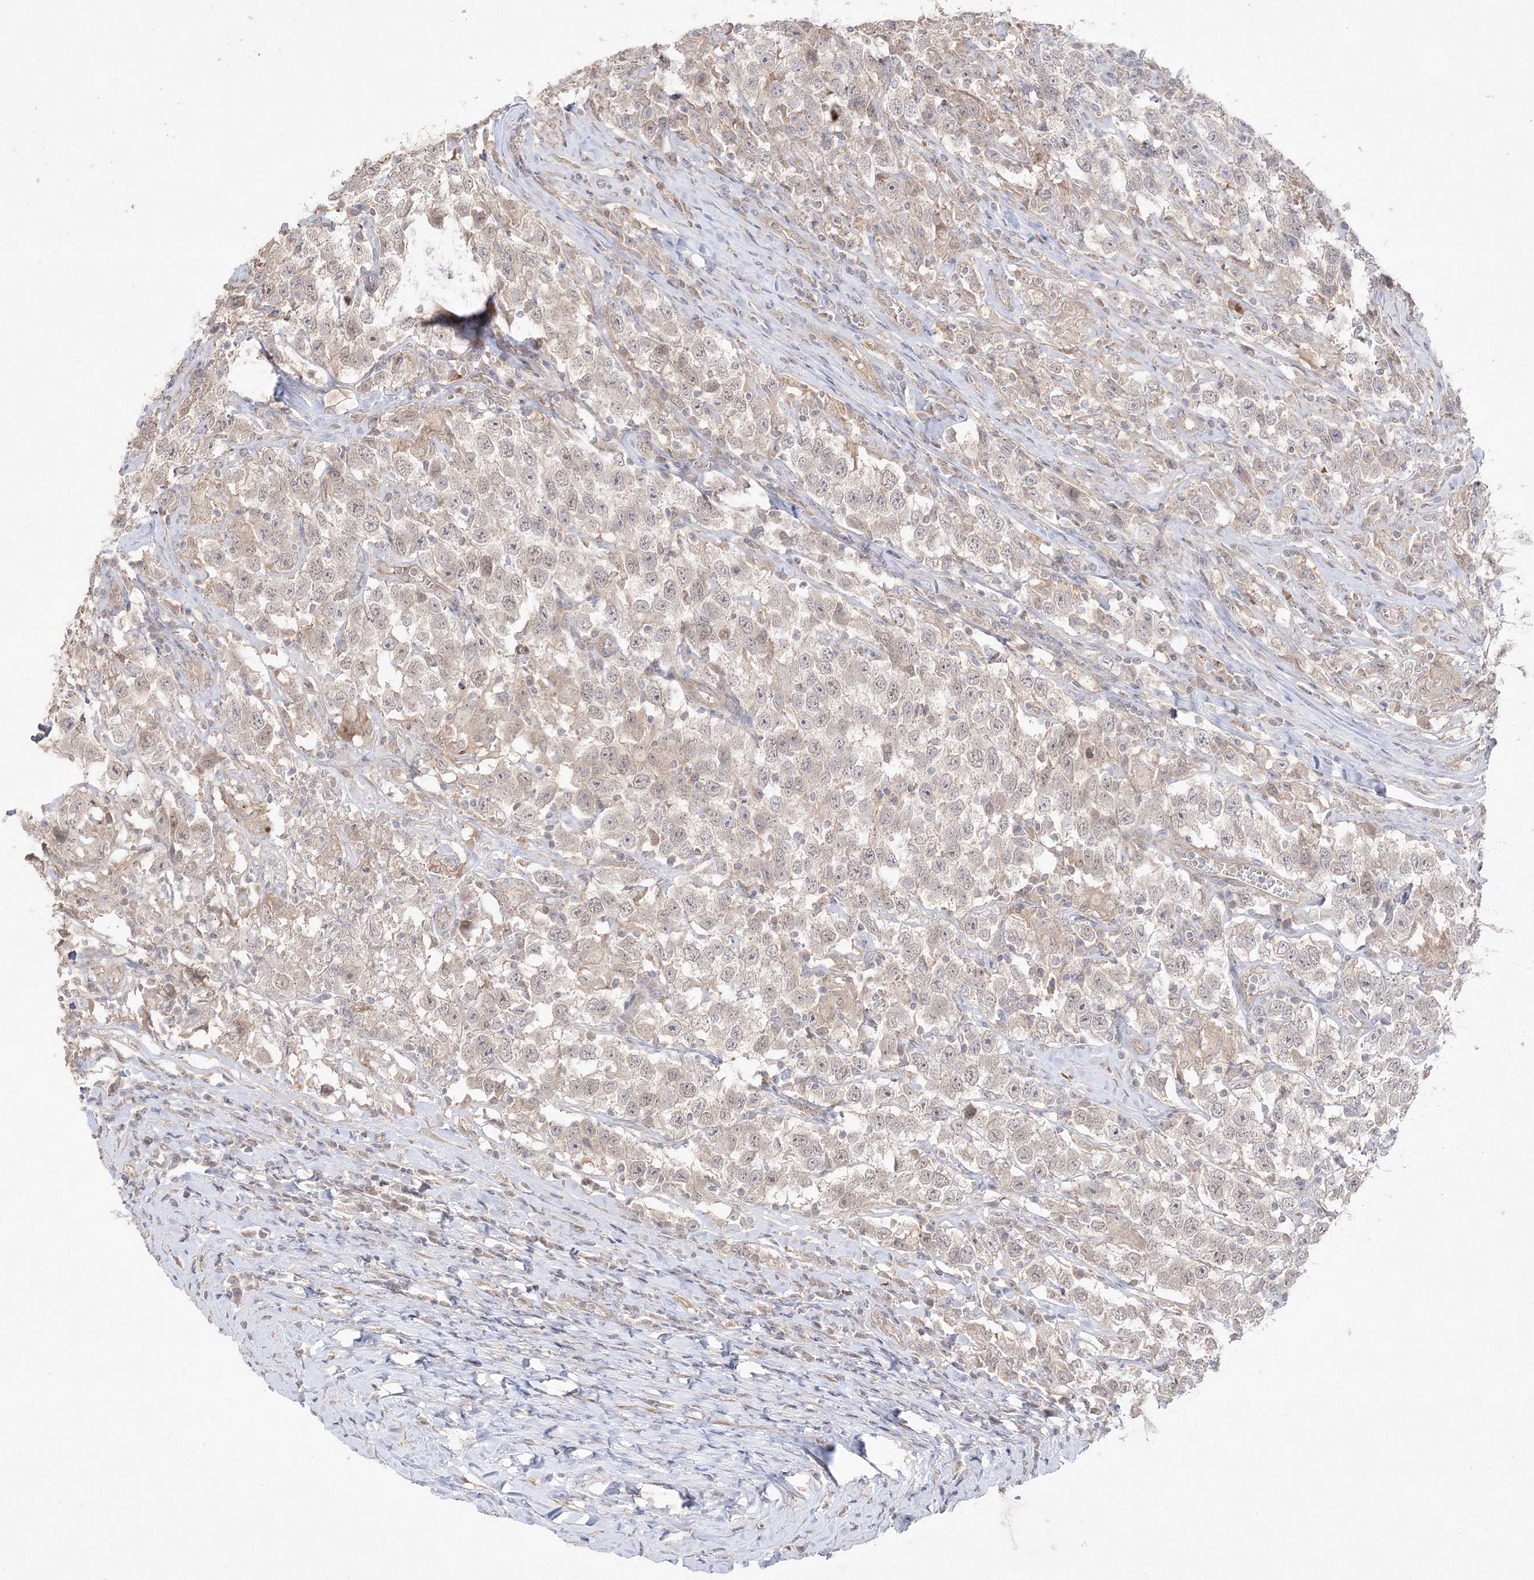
{"staining": {"intensity": "negative", "quantity": "none", "location": "none"}, "tissue": "testis cancer", "cell_type": "Tumor cells", "image_type": "cancer", "snomed": [{"axis": "morphology", "description": "Seminoma, NOS"}, {"axis": "topography", "description": "Testis"}], "caption": "Tumor cells show no significant protein positivity in seminoma (testis).", "gene": "SH3BP4", "patient": {"sex": "male", "age": 41}}